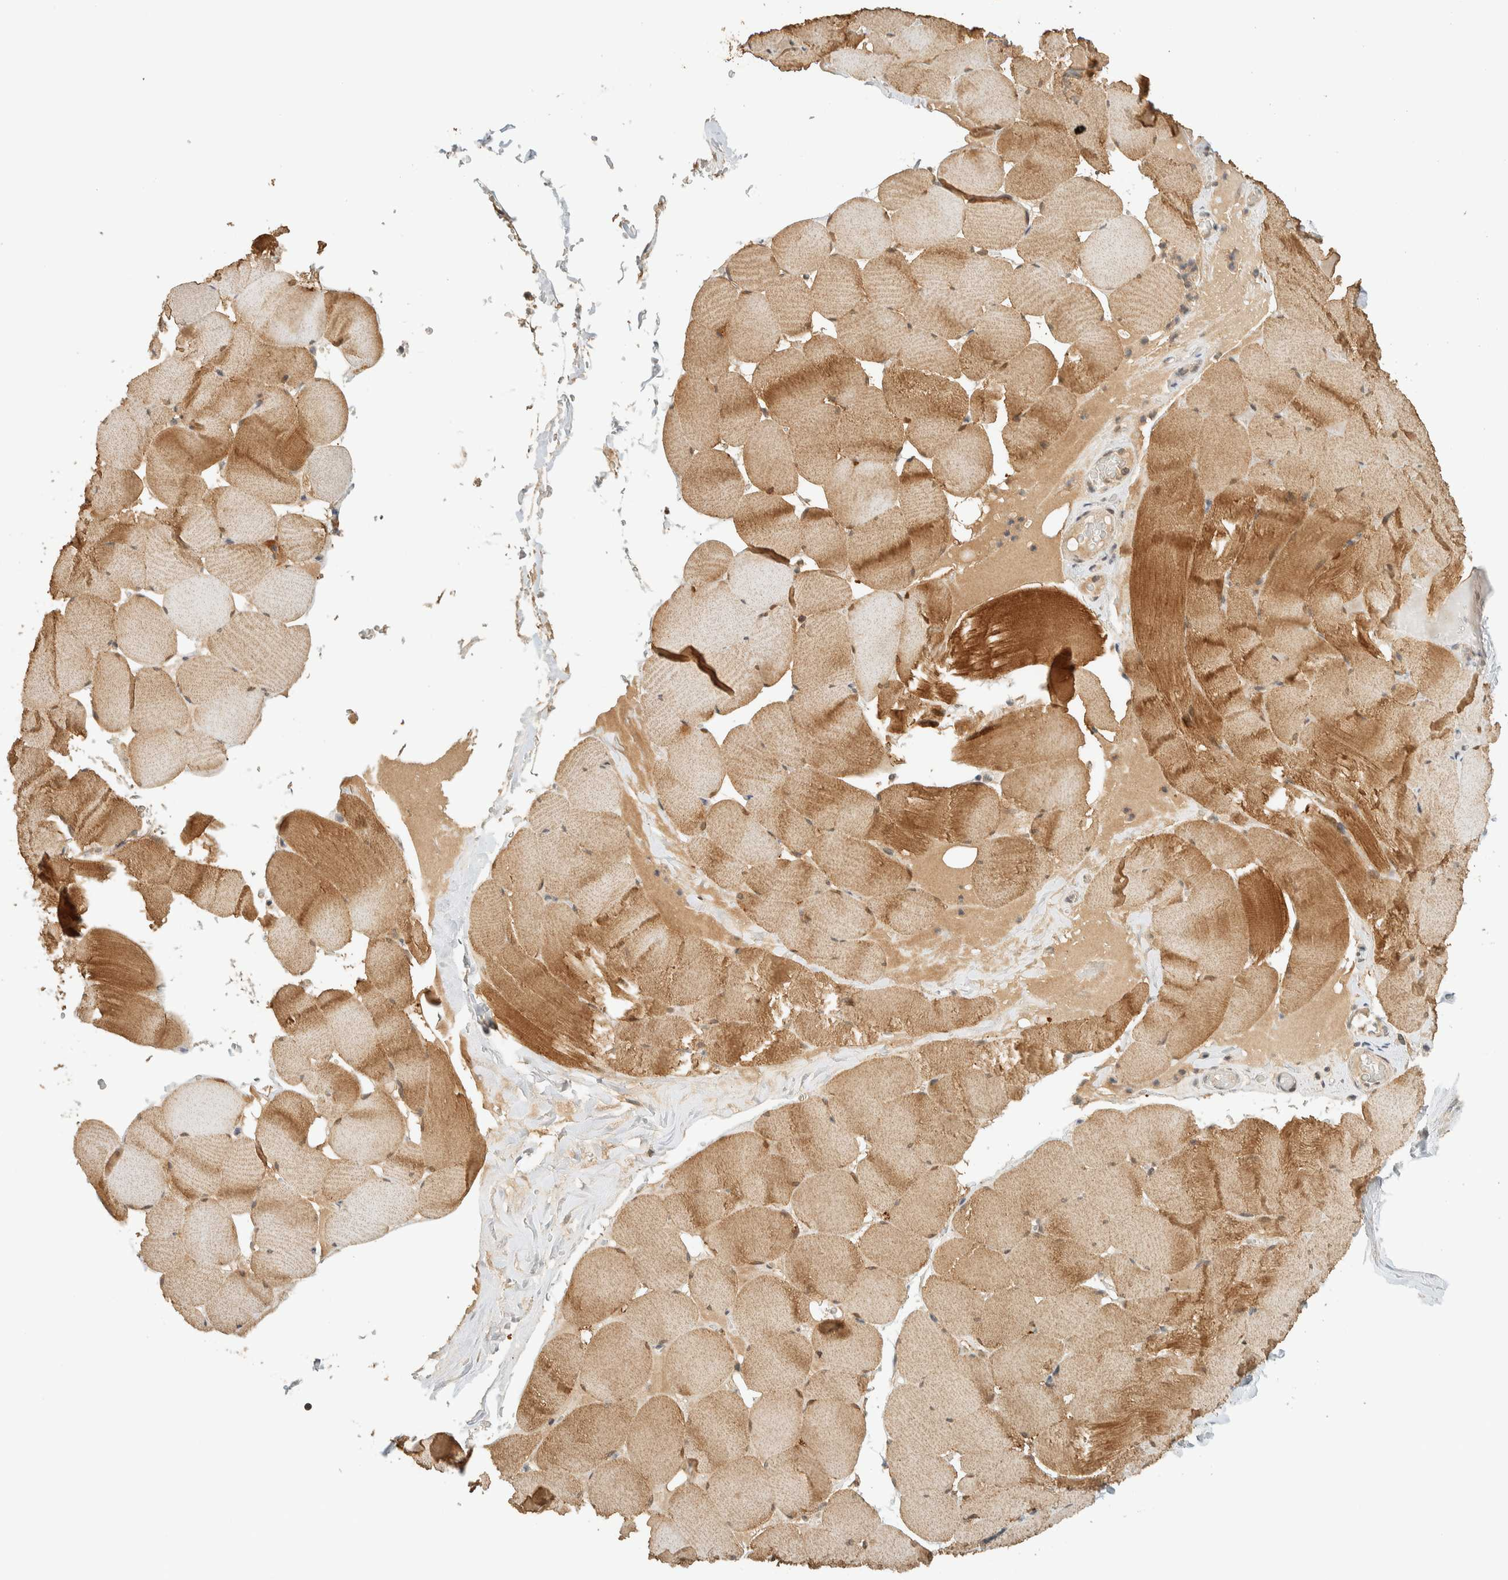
{"staining": {"intensity": "moderate", "quantity": ">75%", "location": "cytoplasmic/membranous,nuclear"}, "tissue": "skeletal muscle", "cell_type": "Myocytes", "image_type": "normal", "snomed": [{"axis": "morphology", "description": "Normal tissue, NOS"}, {"axis": "topography", "description": "Skeletal muscle"}], "caption": "Normal skeletal muscle demonstrates moderate cytoplasmic/membranous,nuclear staining in approximately >75% of myocytes (Stains: DAB (3,3'-diaminobenzidine) in brown, nuclei in blue, Microscopy: brightfield microscopy at high magnification)..", "gene": "KIFAP3", "patient": {"sex": "male", "age": 62}}